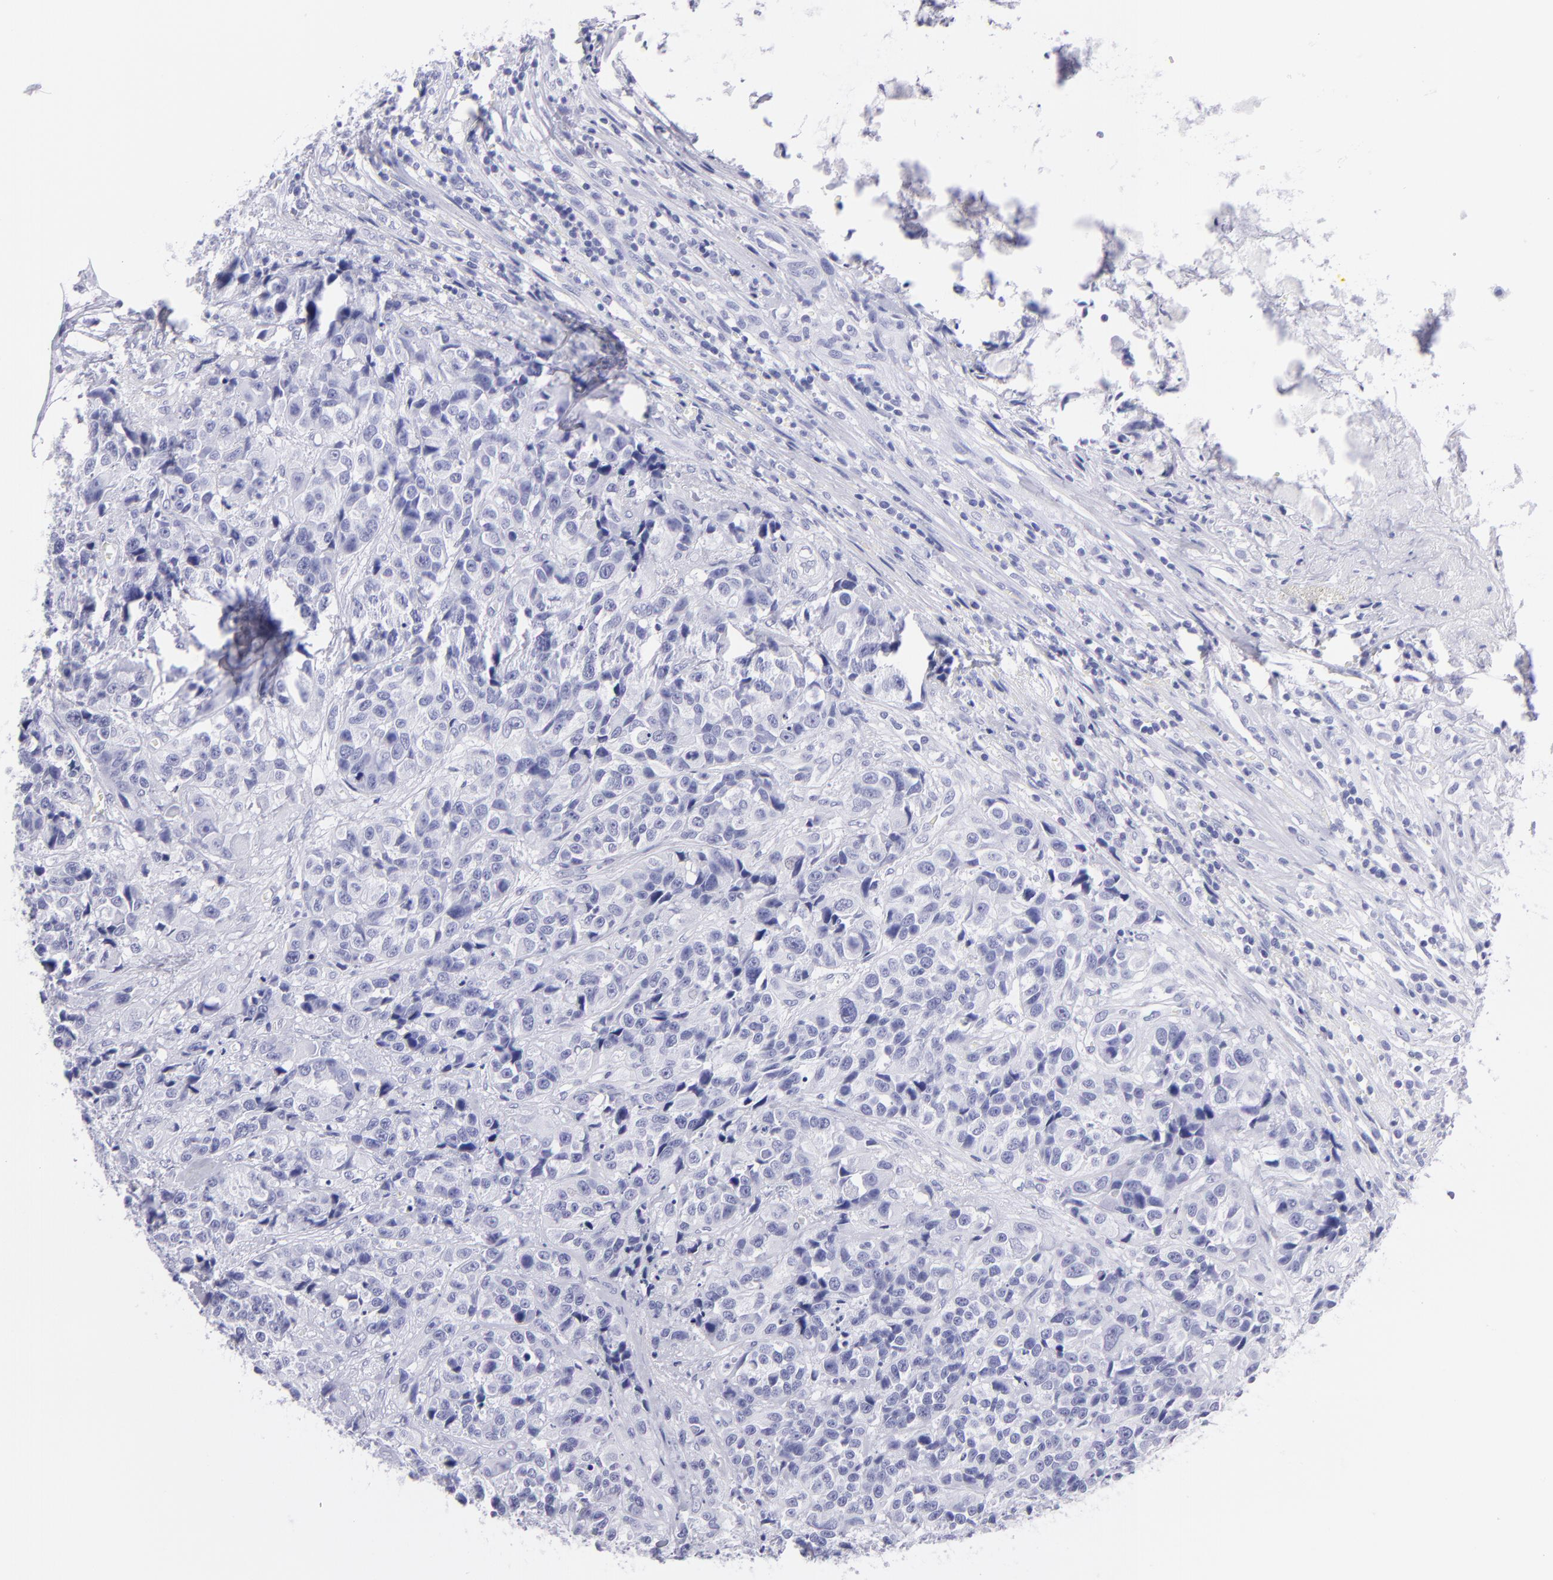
{"staining": {"intensity": "negative", "quantity": "none", "location": "none"}, "tissue": "urothelial cancer", "cell_type": "Tumor cells", "image_type": "cancer", "snomed": [{"axis": "morphology", "description": "Urothelial carcinoma, High grade"}, {"axis": "topography", "description": "Urinary bladder"}], "caption": "Human urothelial cancer stained for a protein using IHC displays no expression in tumor cells.", "gene": "PIP", "patient": {"sex": "female", "age": 81}}